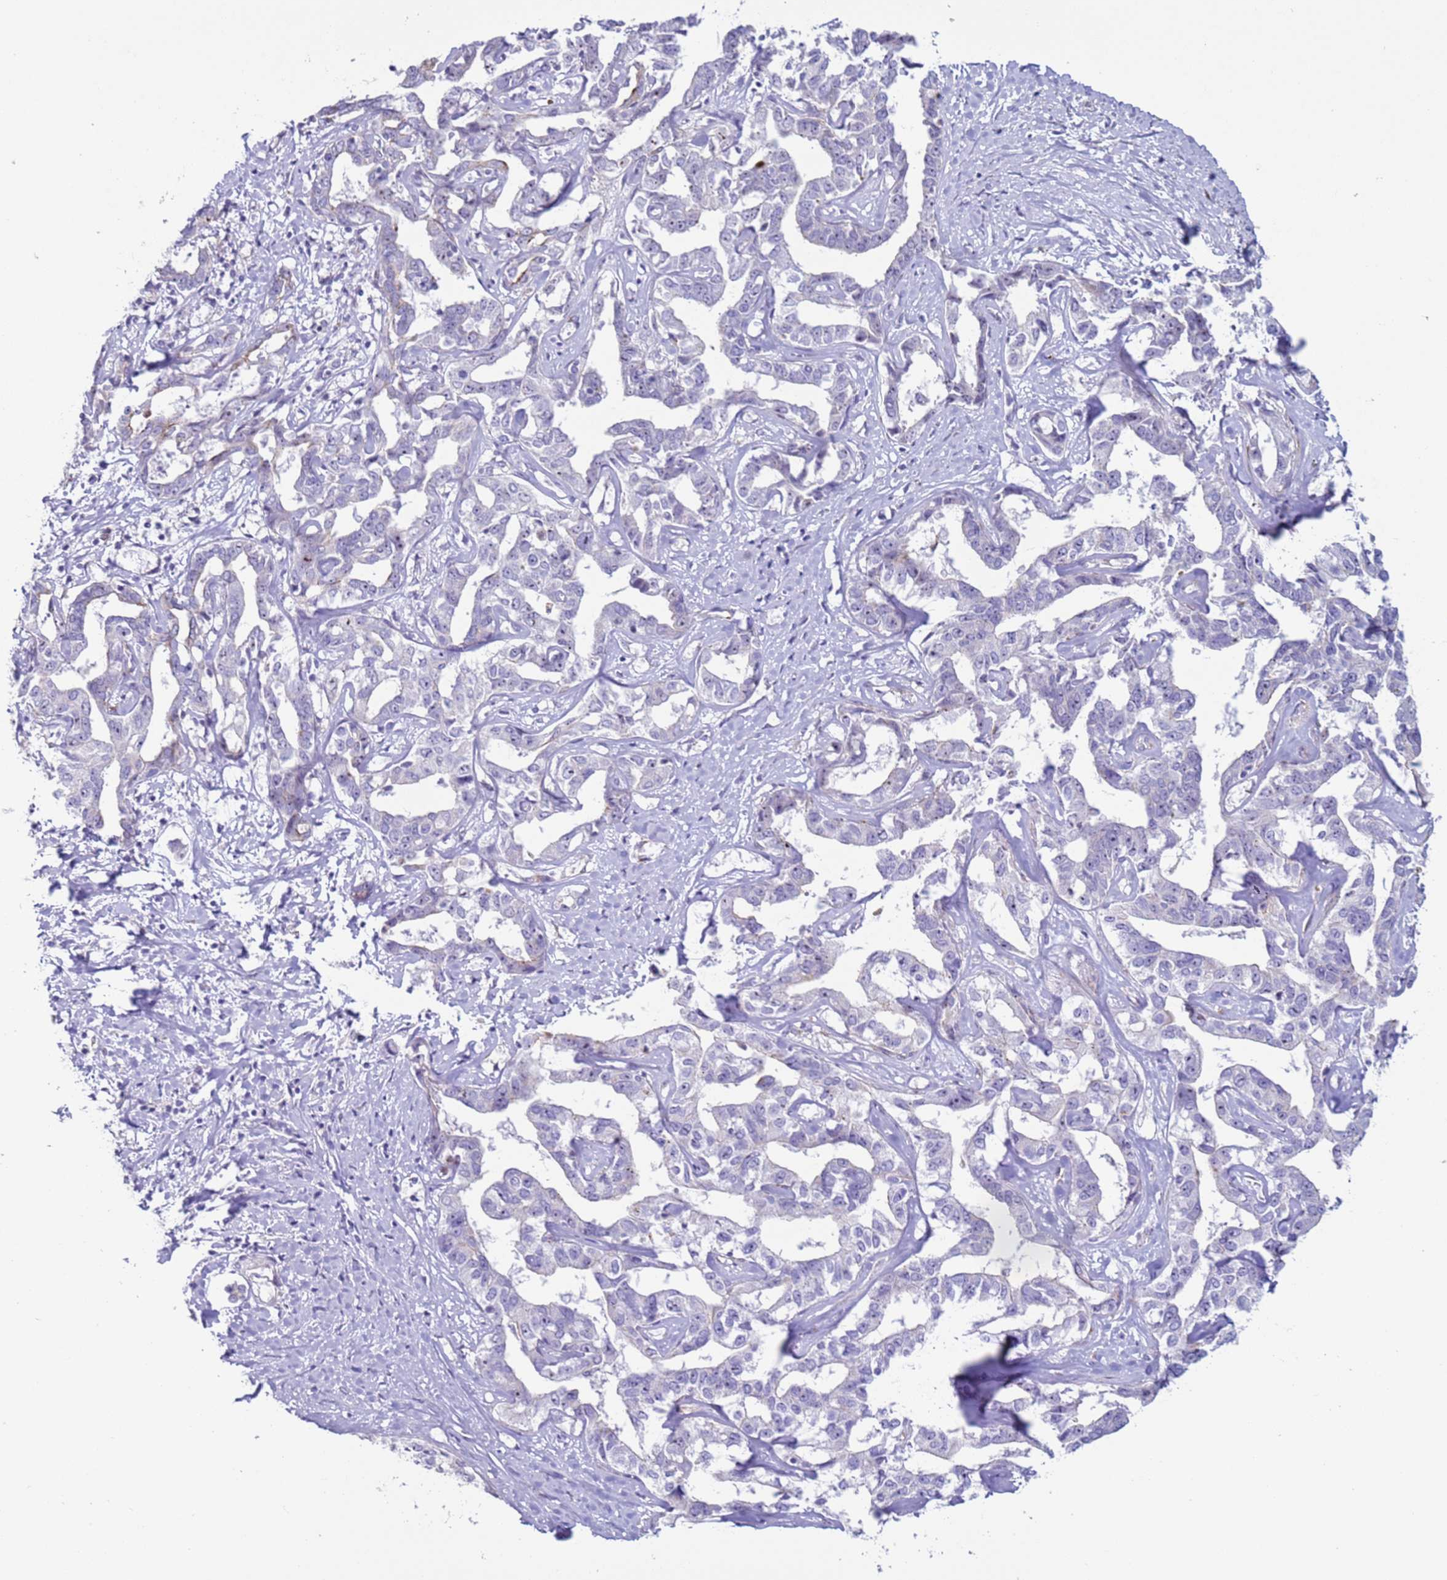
{"staining": {"intensity": "negative", "quantity": "none", "location": "none"}, "tissue": "liver cancer", "cell_type": "Tumor cells", "image_type": "cancer", "snomed": [{"axis": "morphology", "description": "Cholangiocarcinoma"}, {"axis": "topography", "description": "Liver"}], "caption": "The image exhibits no significant expression in tumor cells of liver cancer (cholangiocarcinoma).", "gene": "HEATR1", "patient": {"sex": "male", "age": 59}}